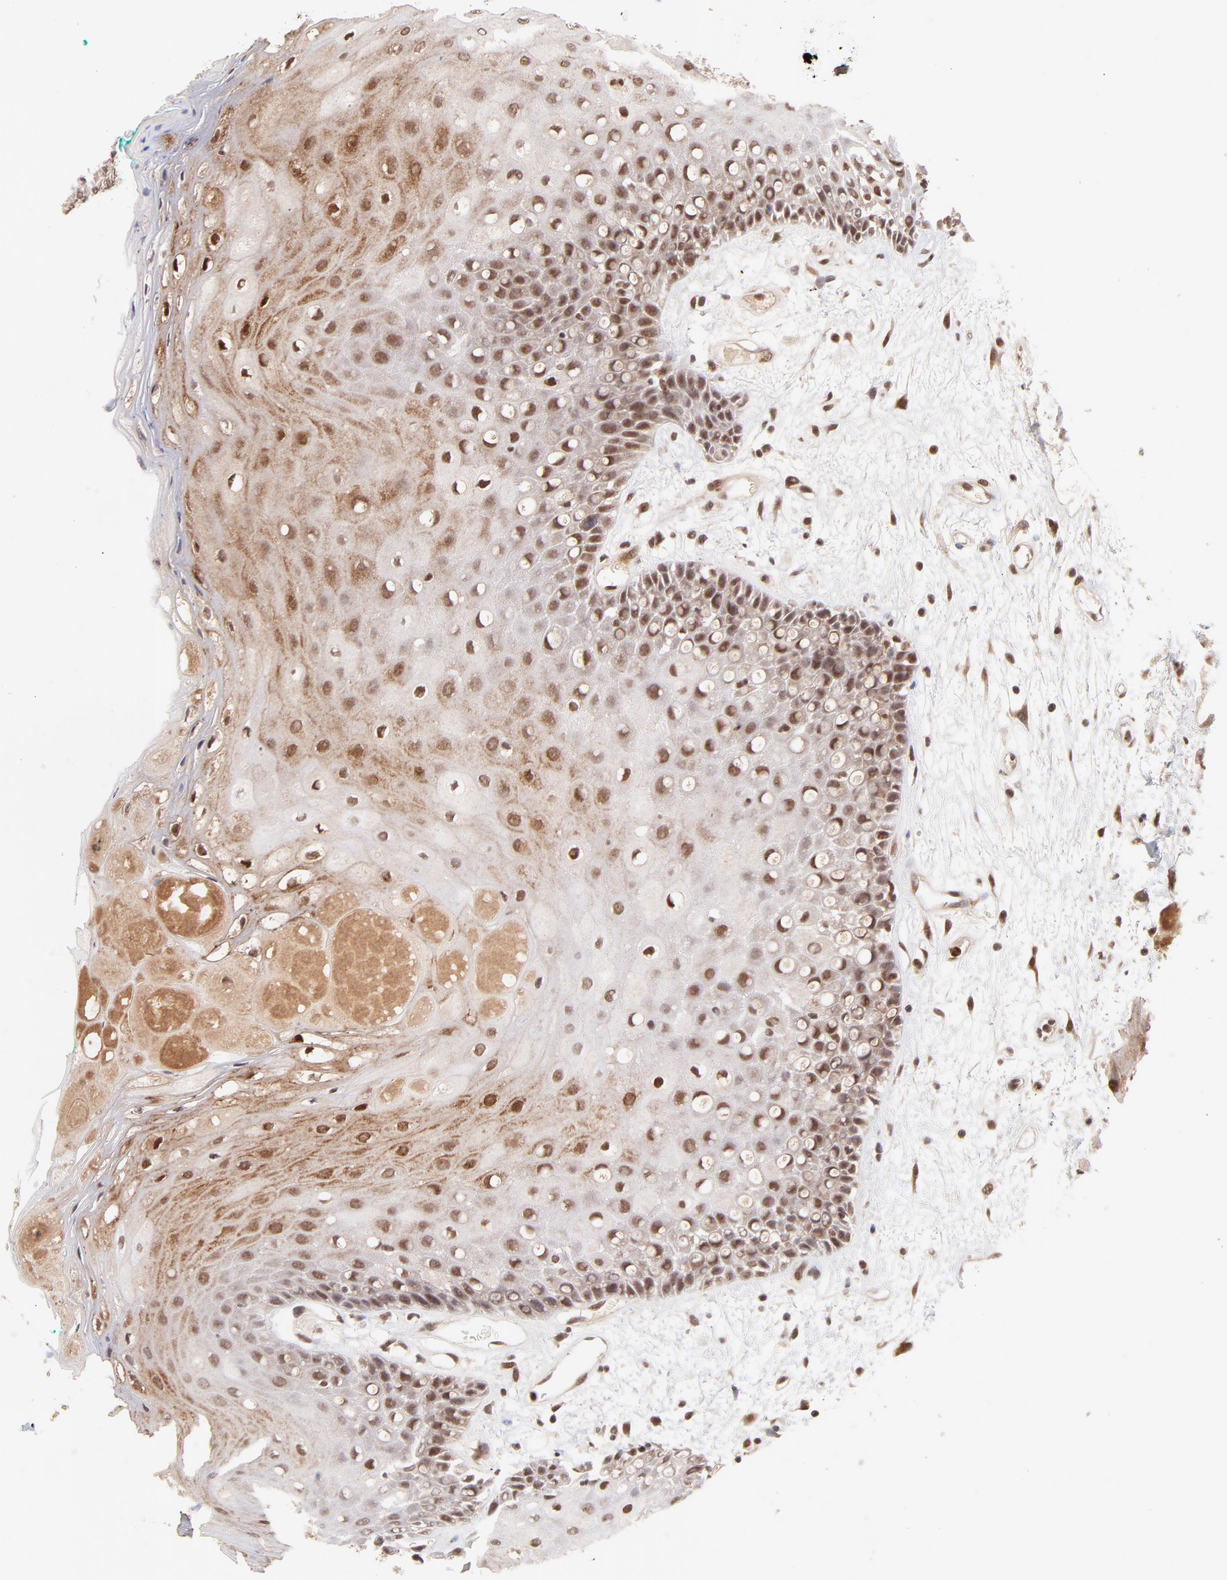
{"staining": {"intensity": "moderate", "quantity": ">75%", "location": "nuclear"}, "tissue": "oral mucosa", "cell_type": "Squamous epithelial cells", "image_type": "normal", "snomed": [{"axis": "morphology", "description": "Normal tissue, NOS"}, {"axis": "morphology", "description": "Squamous cell carcinoma, NOS"}, {"axis": "topography", "description": "Skeletal muscle"}, {"axis": "topography", "description": "Oral tissue"}, {"axis": "topography", "description": "Head-Neck"}], "caption": "Oral mucosa stained with immunohistochemistry displays moderate nuclear positivity in approximately >75% of squamous epithelial cells. (DAB (3,3'-diaminobenzidine) = brown stain, brightfield microscopy at high magnification).", "gene": "MED12", "patient": {"sex": "female", "age": 84}}